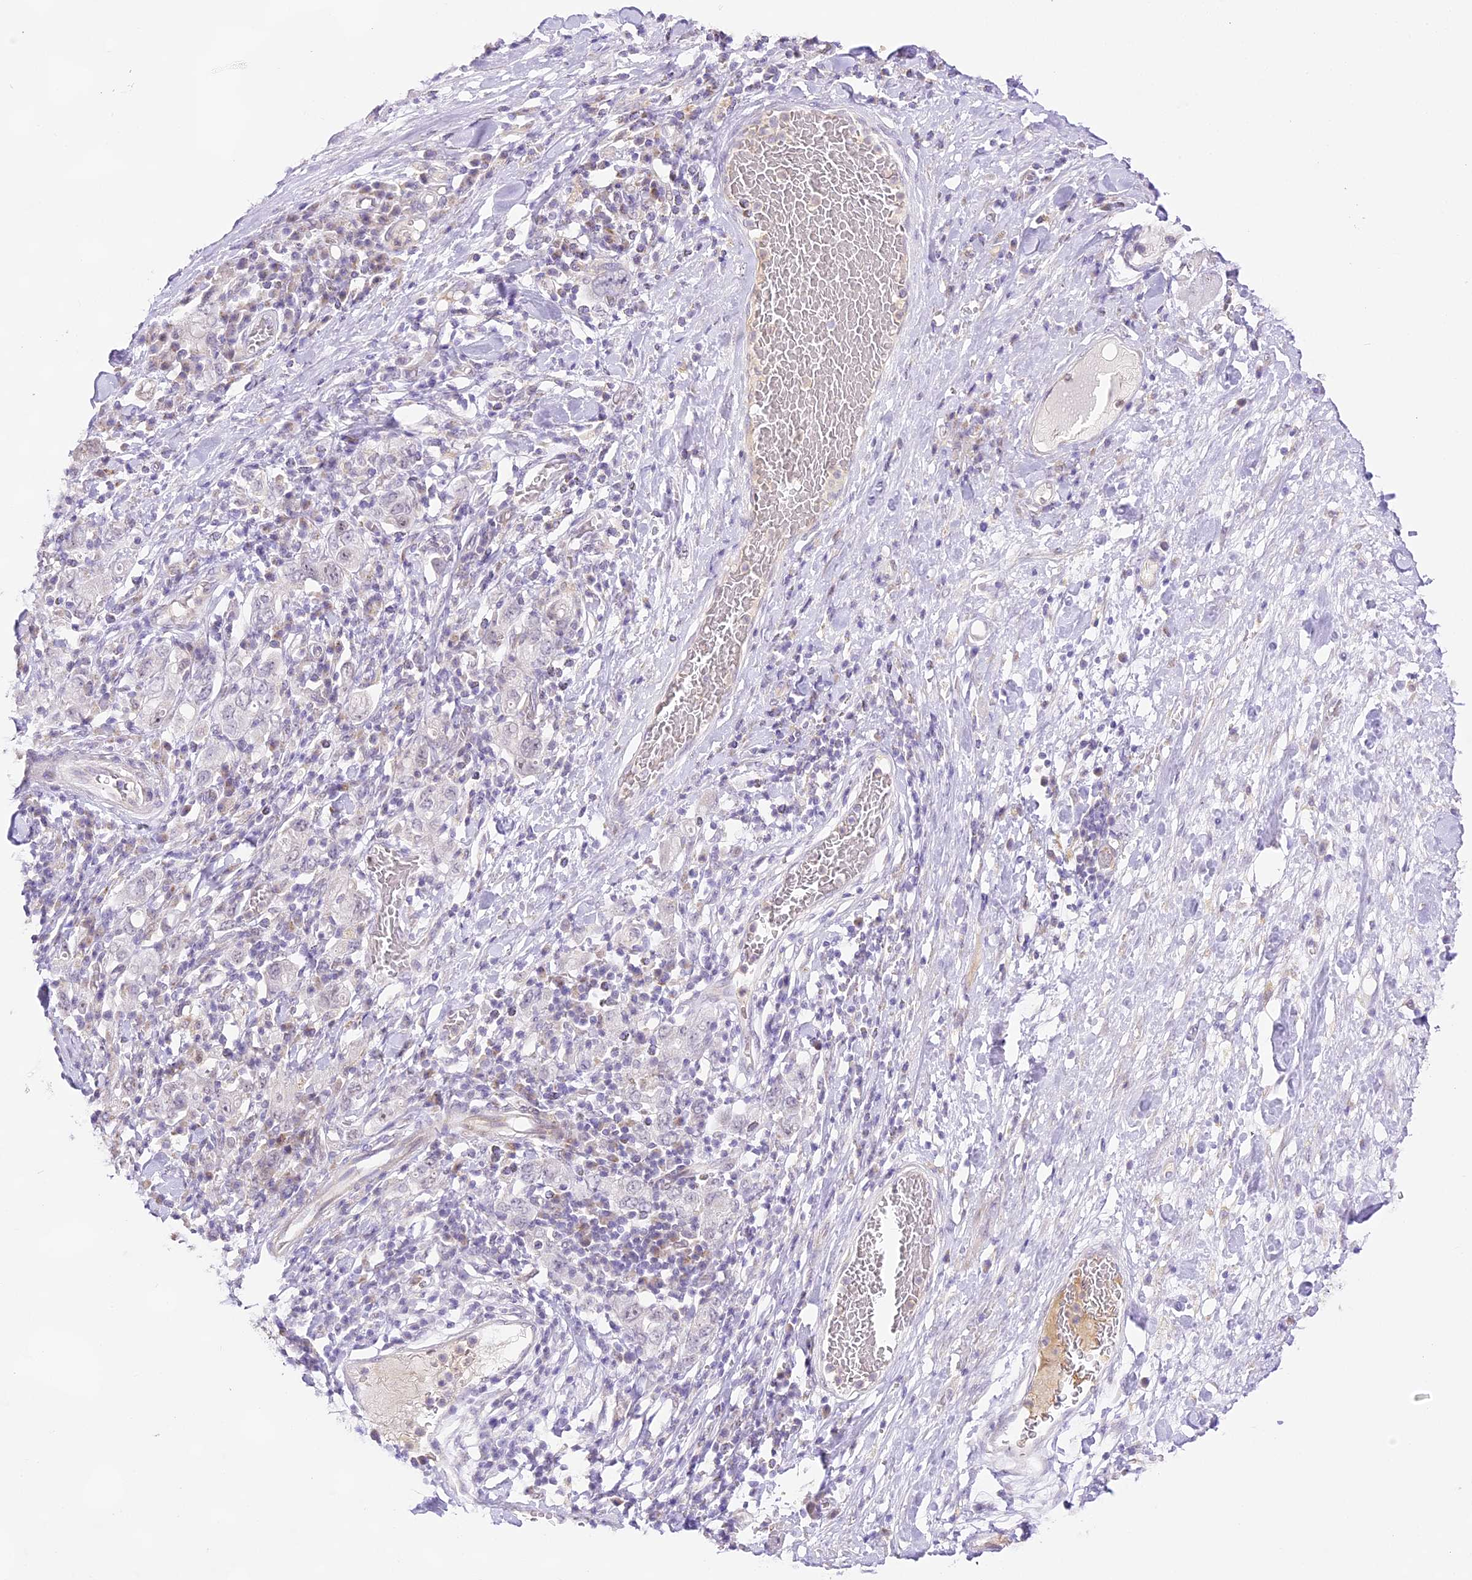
{"staining": {"intensity": "moderate", "quantity": "<25%", "location": "cytoplasmic/membranous"}, "tissue": "stomach cancer", "cell_type": "Tumor cells", "image_type": "cancer", "snomed": [{"axis": "morphology", "description": "Adenocarcinoma, NOS"}, {"axis": "topography", "description": "Stomach, upper"}], "caption": "Brown immunohistochemical staining in adenocarcinoma (stomach) demonstrates moderate cytoplasmic/membranous expression in about <25% of tumor cells.", "gene": "CCDC30", "patient": {"sex": "male", "age": 62}}